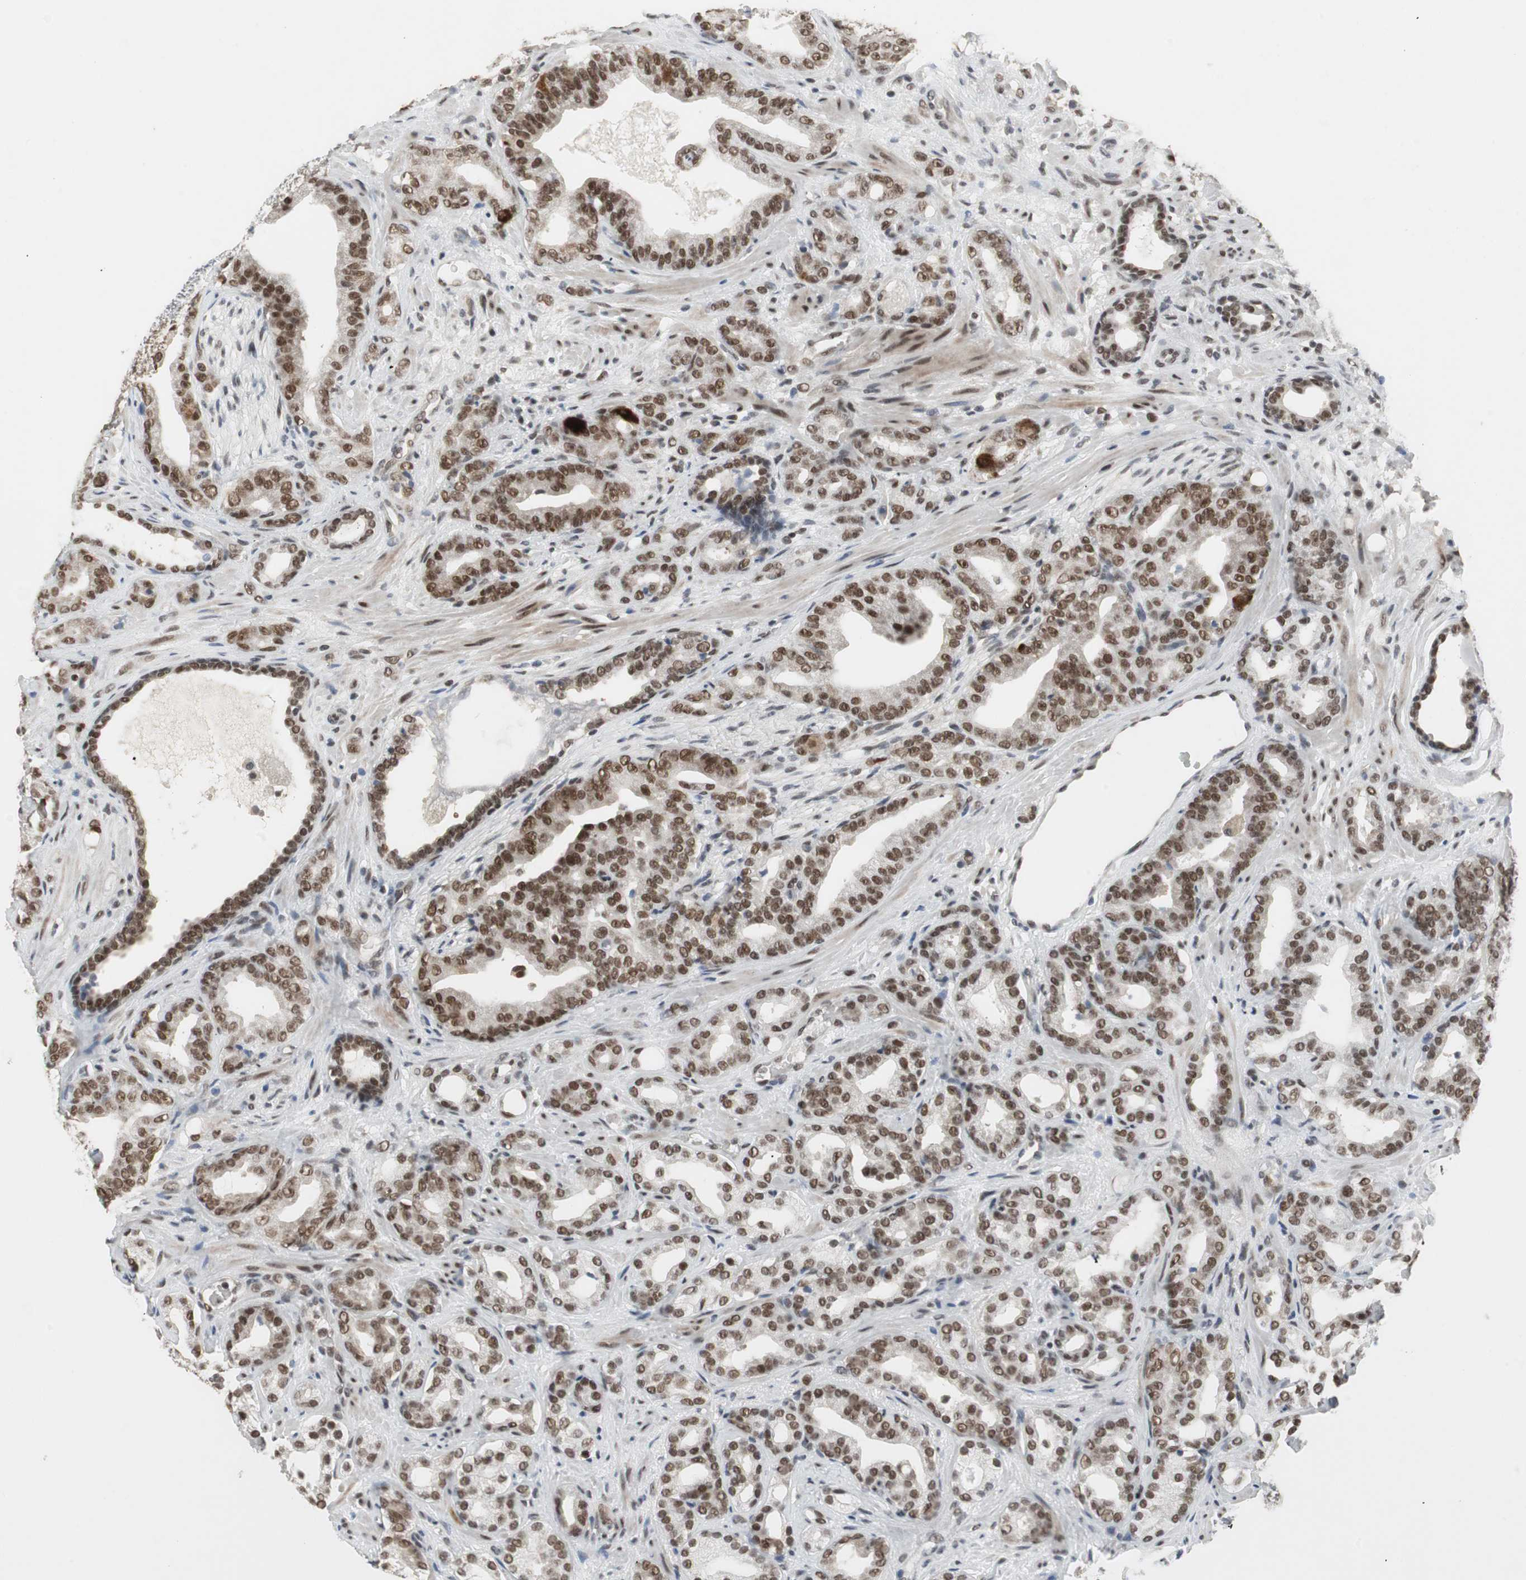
{"staining": {"intensity": "strong", "quantity": ">75%", "location": "nuclear"}, "tissue": "prostate cancer", "cell_type": "Tumor cells", "image_type": "cancer", "snomed": [{"axis": "morphology", "description": "Adenocarcinoma, Low grade"}, {"axis": "topography", "description": "Prostate"}], "caption": "Approximately >75% of tumor cells in prostate cancer show strong nuclear protein staining as visualized by brown immunohistochemical staining.", "gene": "RTF1", "patient": {"sex": "male", "age": 63}}